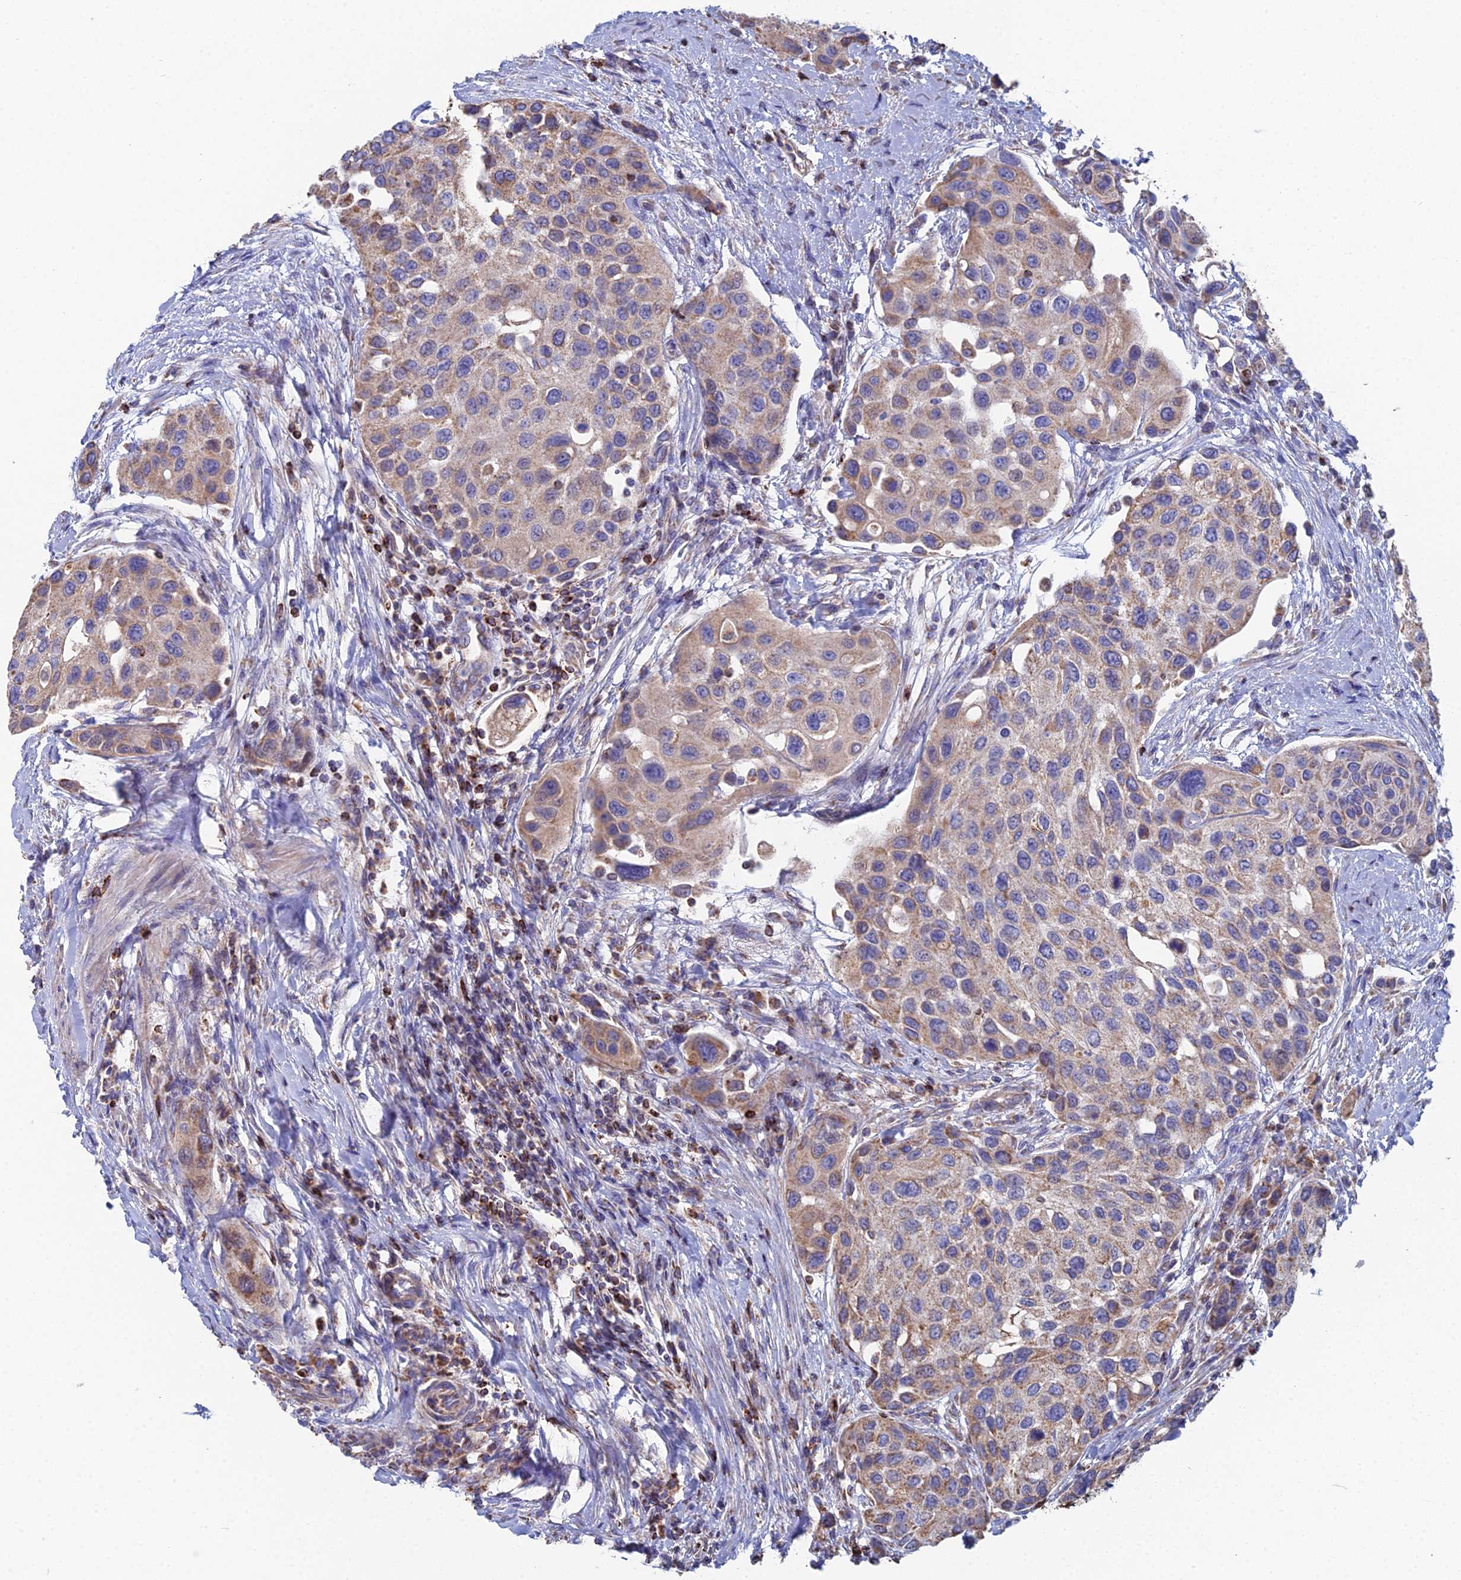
{"staining": {"intensity": "weak", "quantity": ">75%", "location": "cytoplasmic/membranous"}, "tissue": "urothelial cancer", "cell_type": "Tumor cells", "image_type": "cancer", "snomed": [{"axis": "morphology", "description": "Normal tissue, NOS"}, {"axis": "morphology", "description": "Urothelial carcinoma, High grade"}, {"axis": "topography", "description": "Vascular tissue"}, {"axis": "topography", "description": "Urinary bladder"}], "caption": "An immunohistochemistry (IHC) image of neoplastic tissue is shown. Protein staining in brown labels weak cytoplasmic/membranous positivity in high-grade urothelial carcinoma within tumor cells. (DAB (3,3'-diaminobenzidine) = brown stain, brightfield microscopy at high magnification).", "gene": "SPOCK2", "patient": {"sex": "female", "age": 56}}